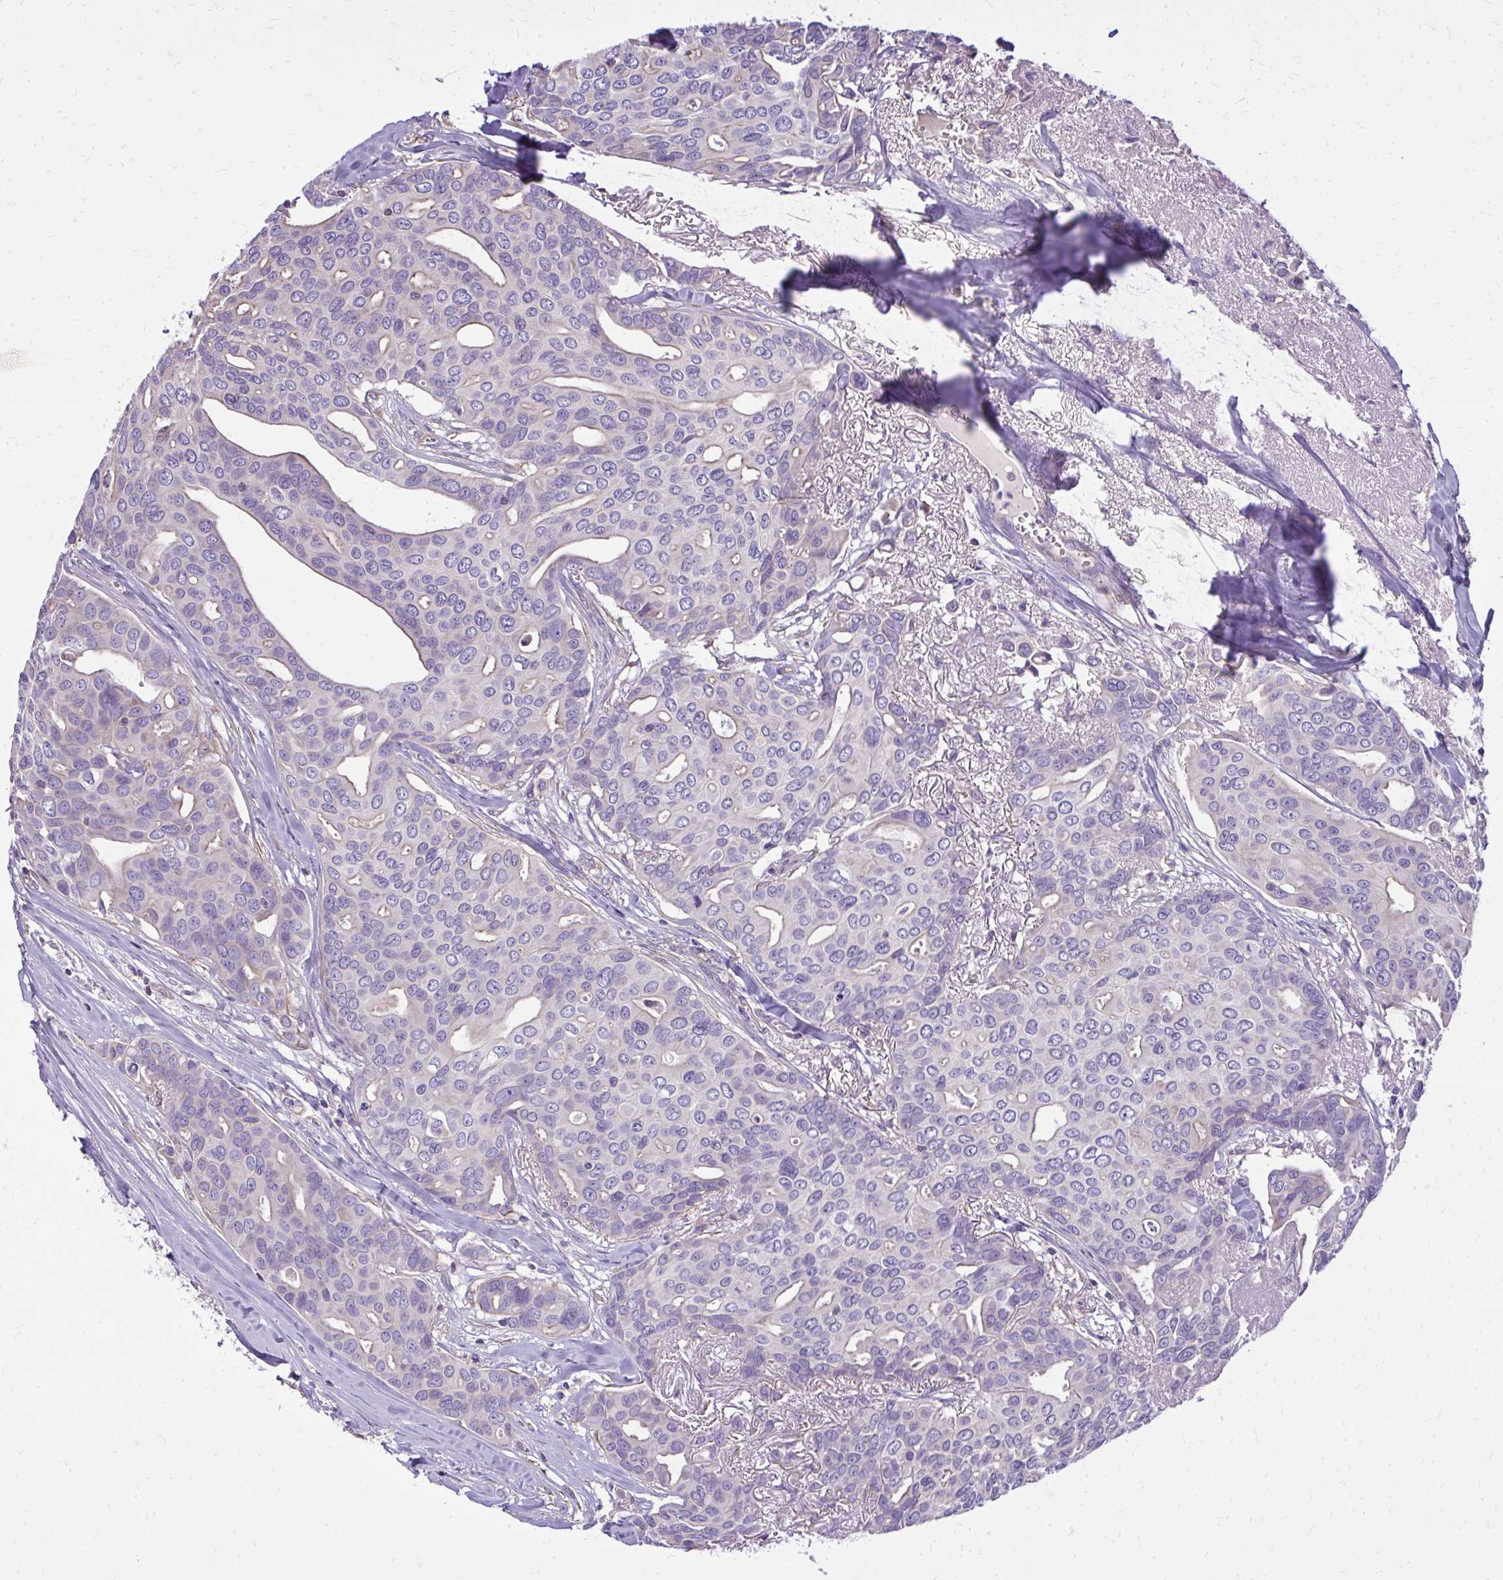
{"staining": {"intensity": "weak", "quantity": "<25%", "location": "cytoplasmic/membranous"}, "tissue": "breast cancer", "cell_type": "Tumor cells", "image_type": "cancer", "snomed": [{"axis": "morphology", "description": "Duct carcinoma"}, {"axis": "topography", "description": "Breast"}], "caption": "There is no significant staining in tumor cells of breast intraductal carcinoma.", "gene": "RUNDC3B", "patient": {"sex": "female", "age": 54}}